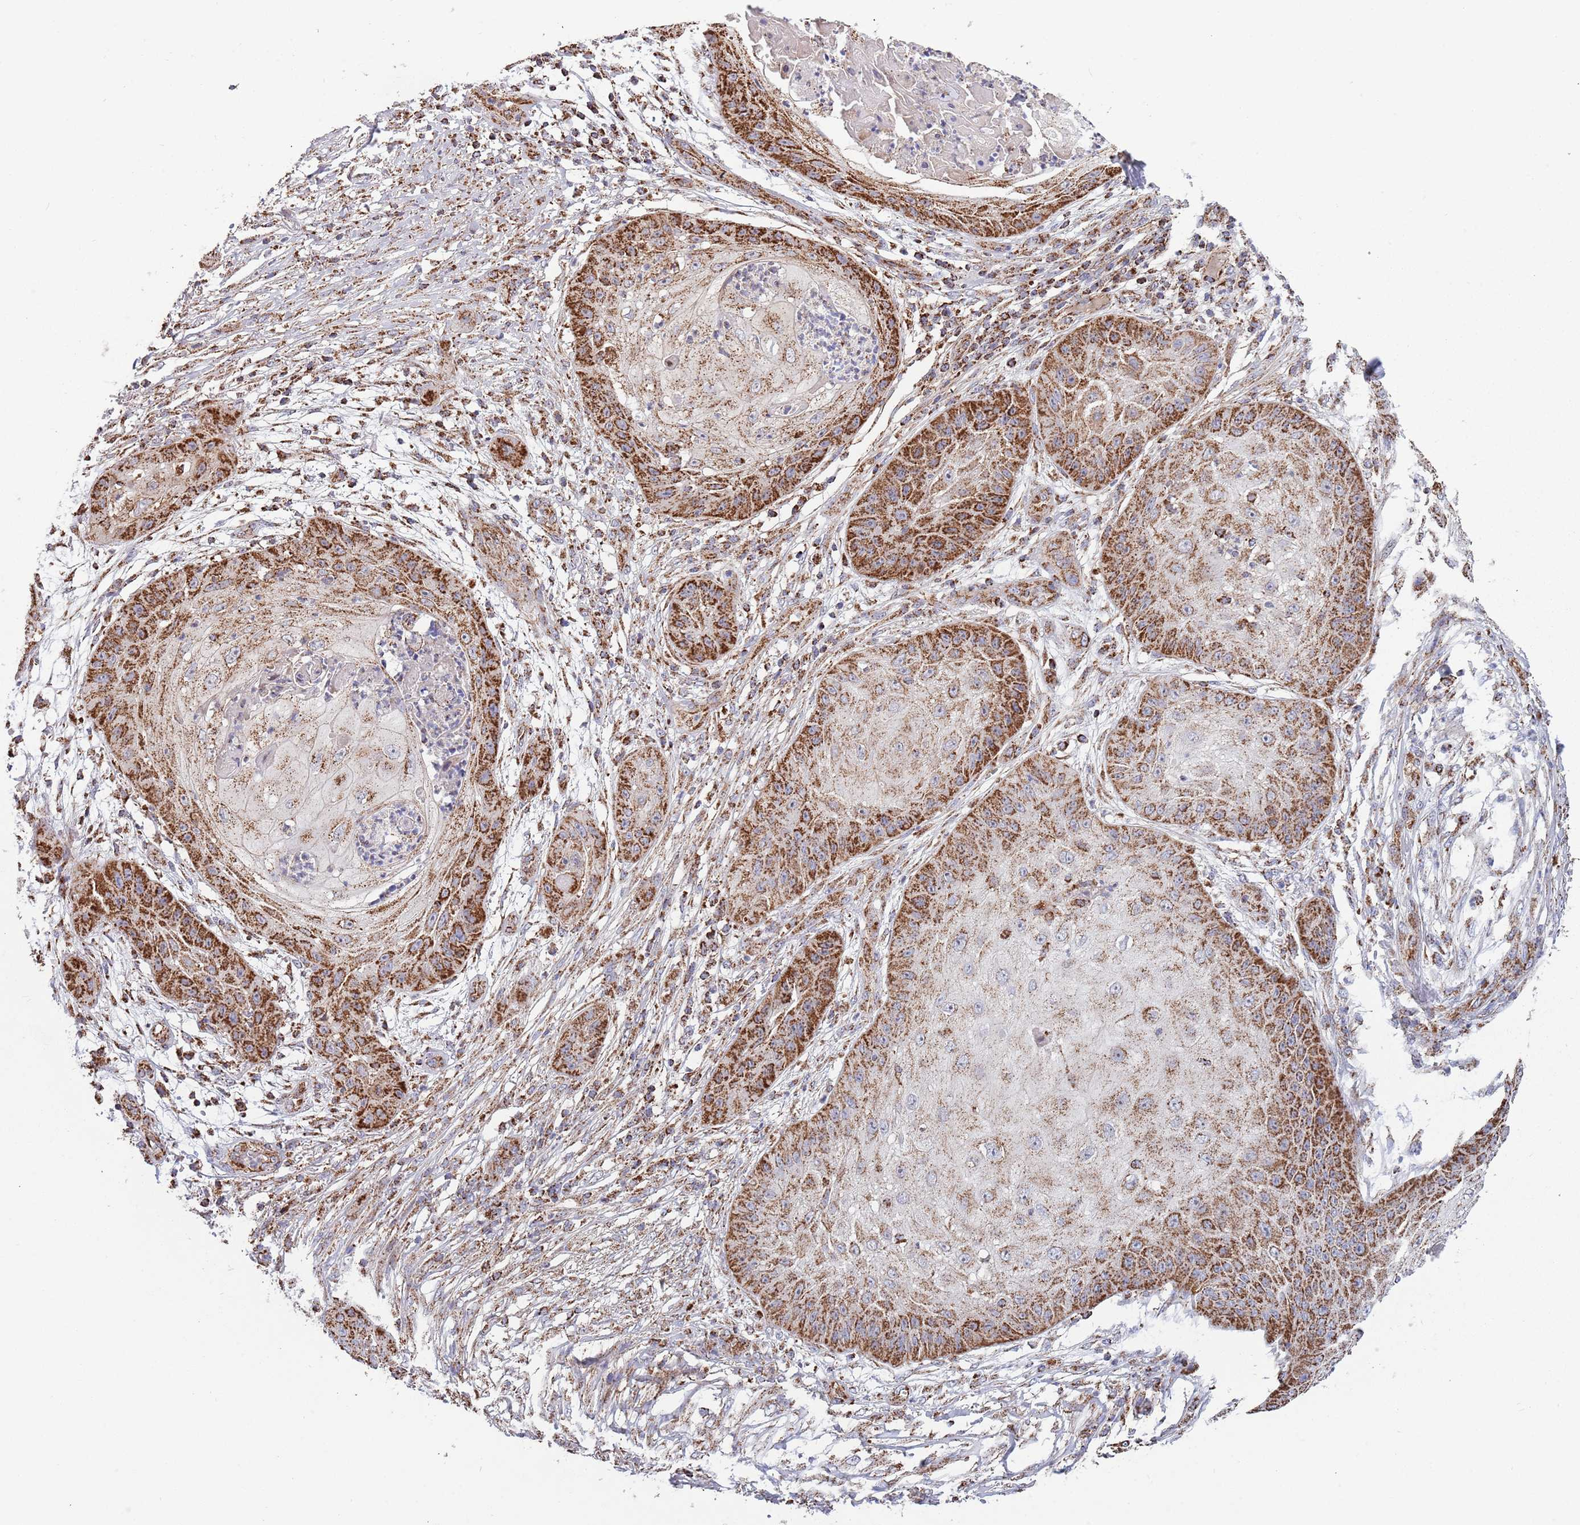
{"staining": {"intensity": "strong", "quantity": "25%-75%", "location": "cytoplasmic/membranous"}, "tissue": "skin cancer", "cell_type": "Tumor cells", "image_type": "cancer", "snomed": [{"axis": "morphology", "description": "Squamous cell carcinoma, NOS"}, {"axis": "topography", "description": "Skin"}], "caption": "Squamous cell carcinoma (skin) tissue shows strong cytoplasmic/membranous positivity in about 25%-75% of tumor cells", "gene": "VPS16", "patient": {"sex": "male", "age": 70}}